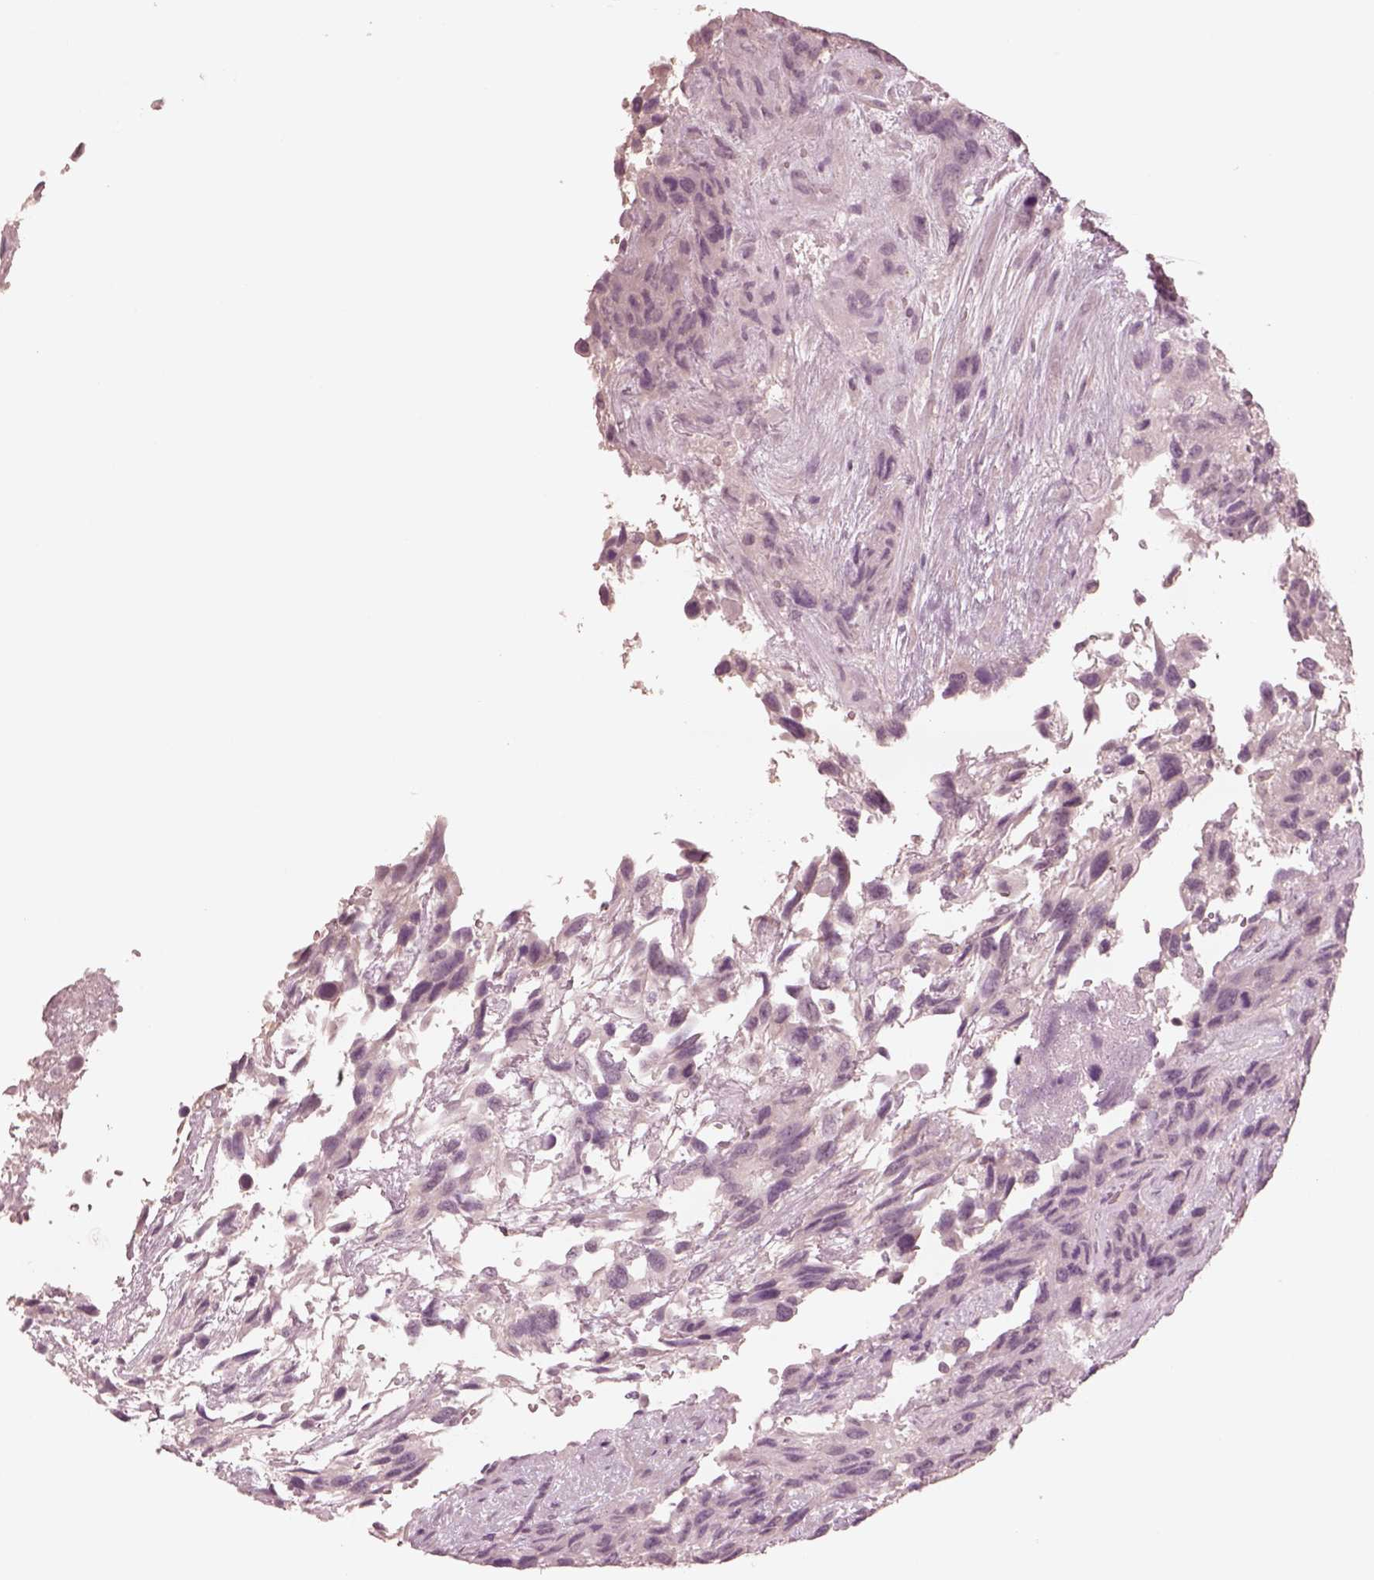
{"staining": {"intensity": "negative", "quantity": "none", "location": "none"}, "tissue": "urothelial cancer", "cell_type": "Tumor cells", "image_type": "cancer", "snomed": [{"axis": "morphology", "description": "Urothelial carcinoma, High grade"}, {"axis": "topography", "description": "Urinary bladder"}], "caption": "There is no significant positivity in tumor cells of urothelial cancer. Brightfield microscopy of immunohistochemistry (IHC) stained with DAB (brown) and hematoxylin (blue), captured at high magnification.", "gene": "DNAAF9", "patient": {"sex": "female", "age": 70}}